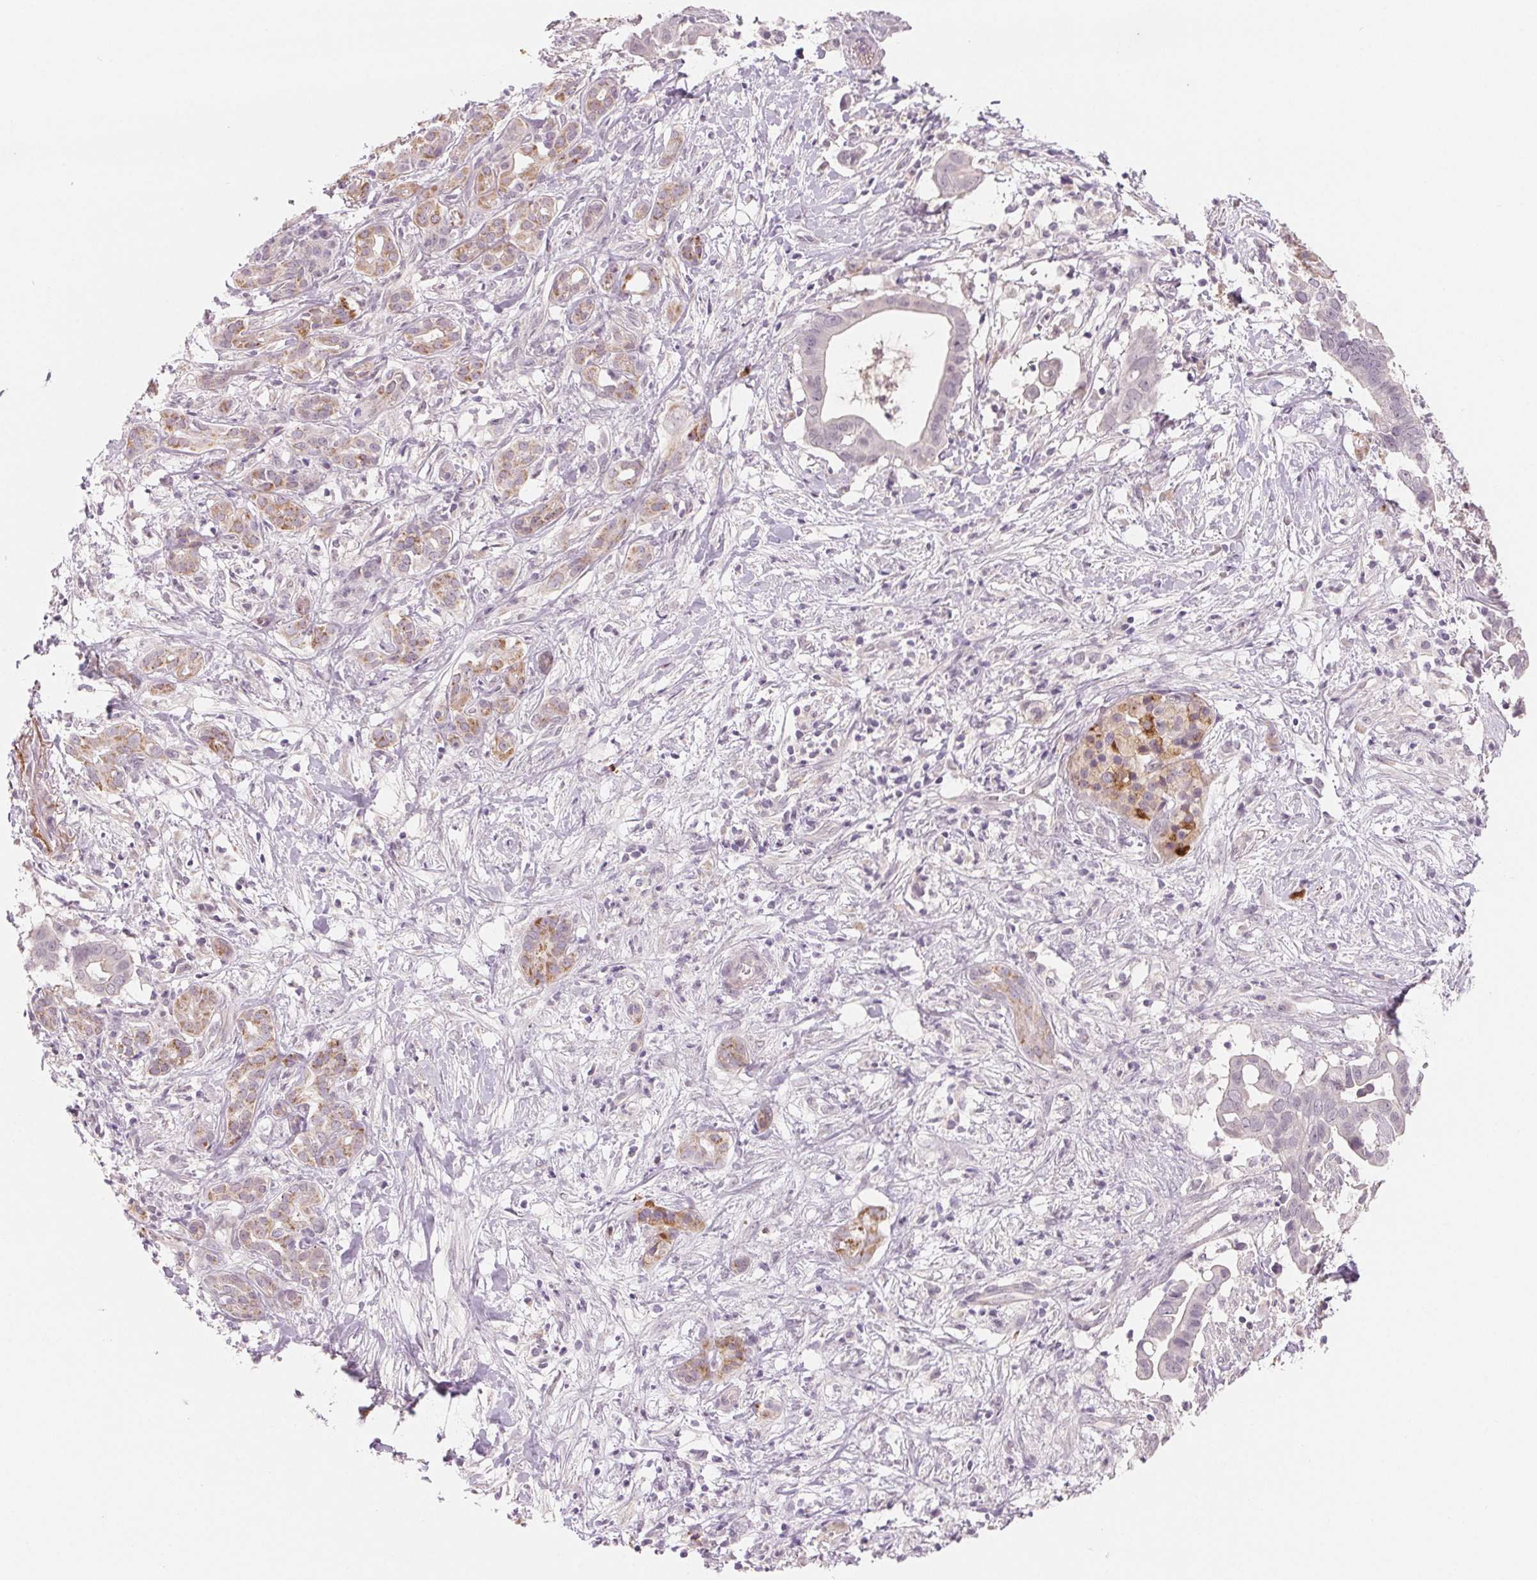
{"staining": {"intensity": "negative", "quantity": "none", "location": "none"}, "tissue": "pancreatic cancer", "cell_type": "Tumor cells", "image_type": "cancer", "snomed": [{"axis": "morphology", "description": "Adenocarcinoma, NOS"}, {"axis": "topography", "description": "Pancreas"}], "caption": "A high-resolution micrograph shows immunohistochemistry (IHC) staining of pancreatic cancer (adenocarcinoma), which demonstrates no significant expression in tumor cells. (Brightfield microscopy of DAB immunohistochemistry at high magnification).", "gene": "CFC1", "patient": {"sex": "male", "age": 61}}